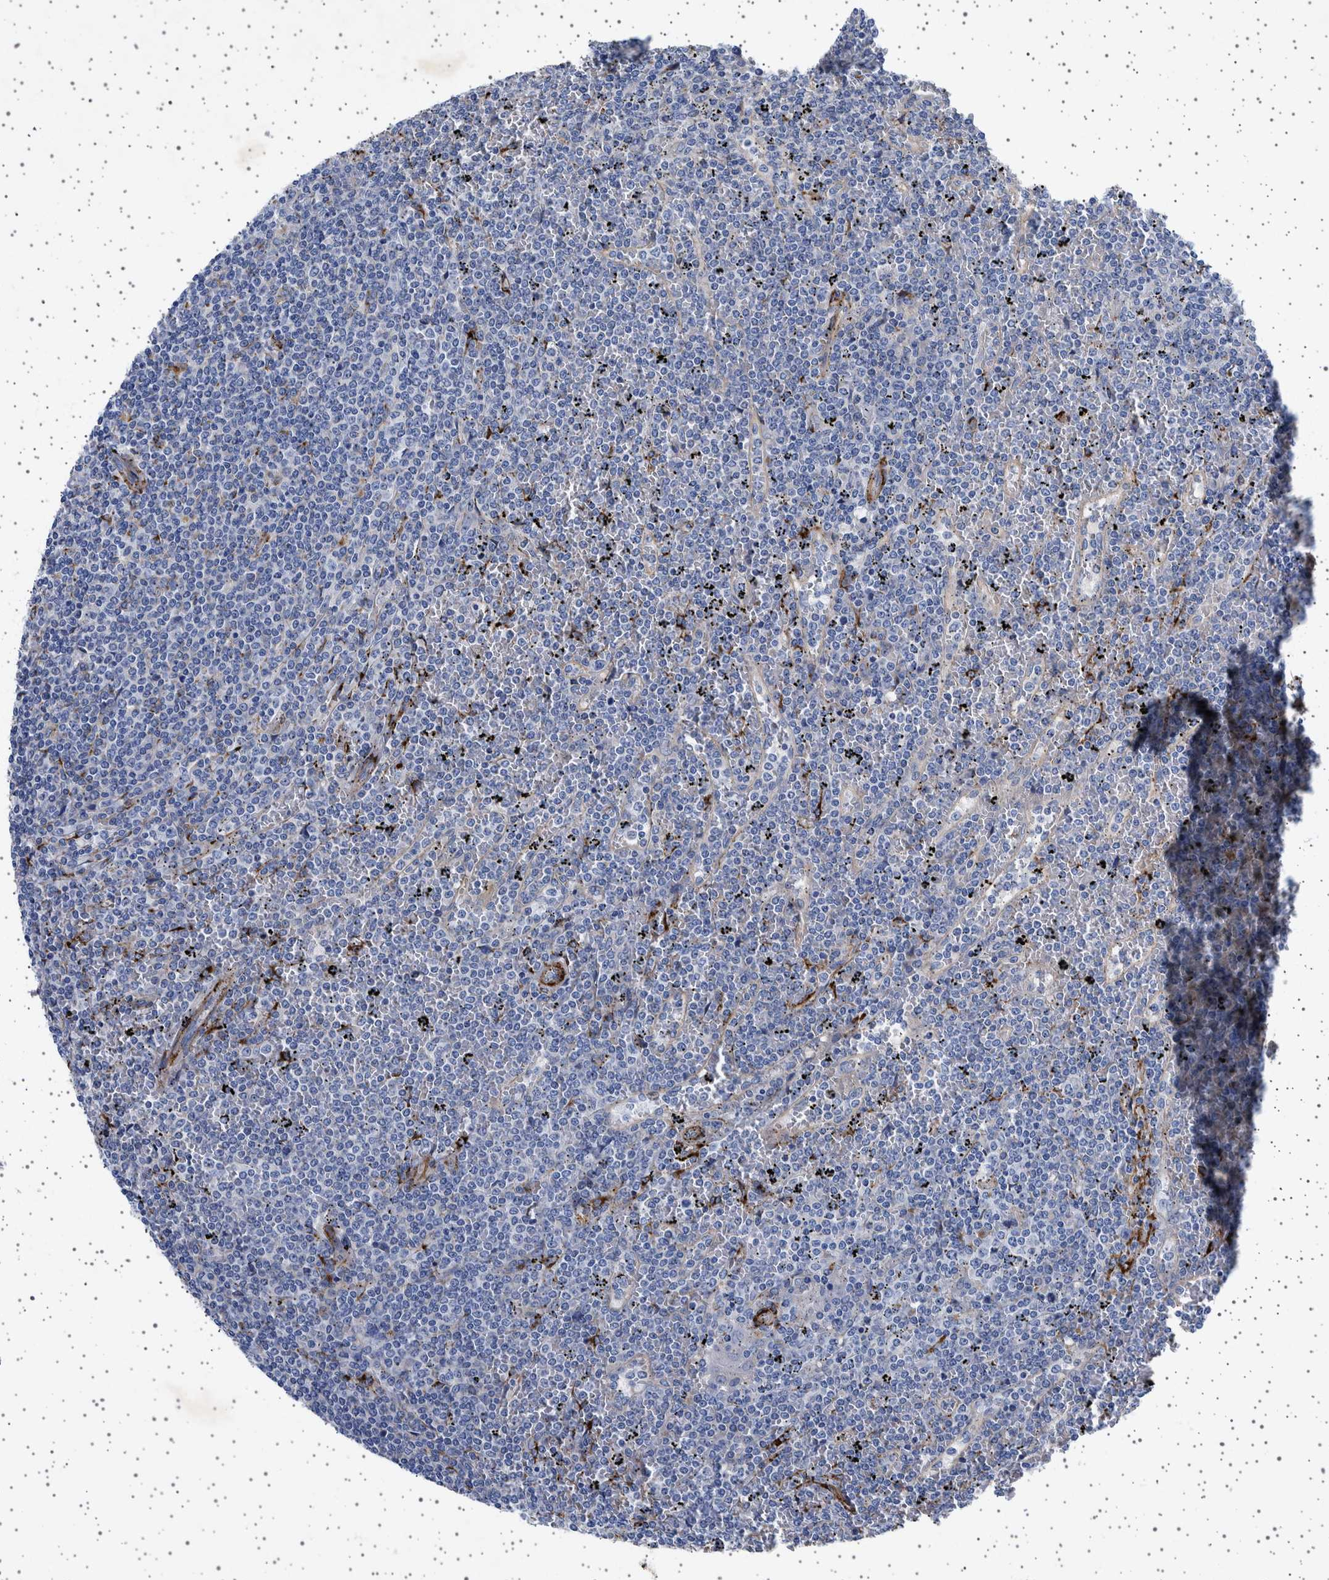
{"staining": {"intensity": "negative", "quantity": "none", "location": "none"}, "tissue": "lymphoma", "cell_type": "Tumor cells", "image_type": "cancer", "snomed": [{"axis": "morphology", "description": "Malignant lymphoma, non-Hodgkin's type, Low grade"}, {"axis": "topography", "description": "Spleen"}], "caption": "Image shows no significant protein staining in tumor cells of lymphoma. (Brightfield microscopy of DAB immunohistochemistry at high magnification).", "gene": "SEPTIN4", "patient": {"sex": "female", "age": 19}}